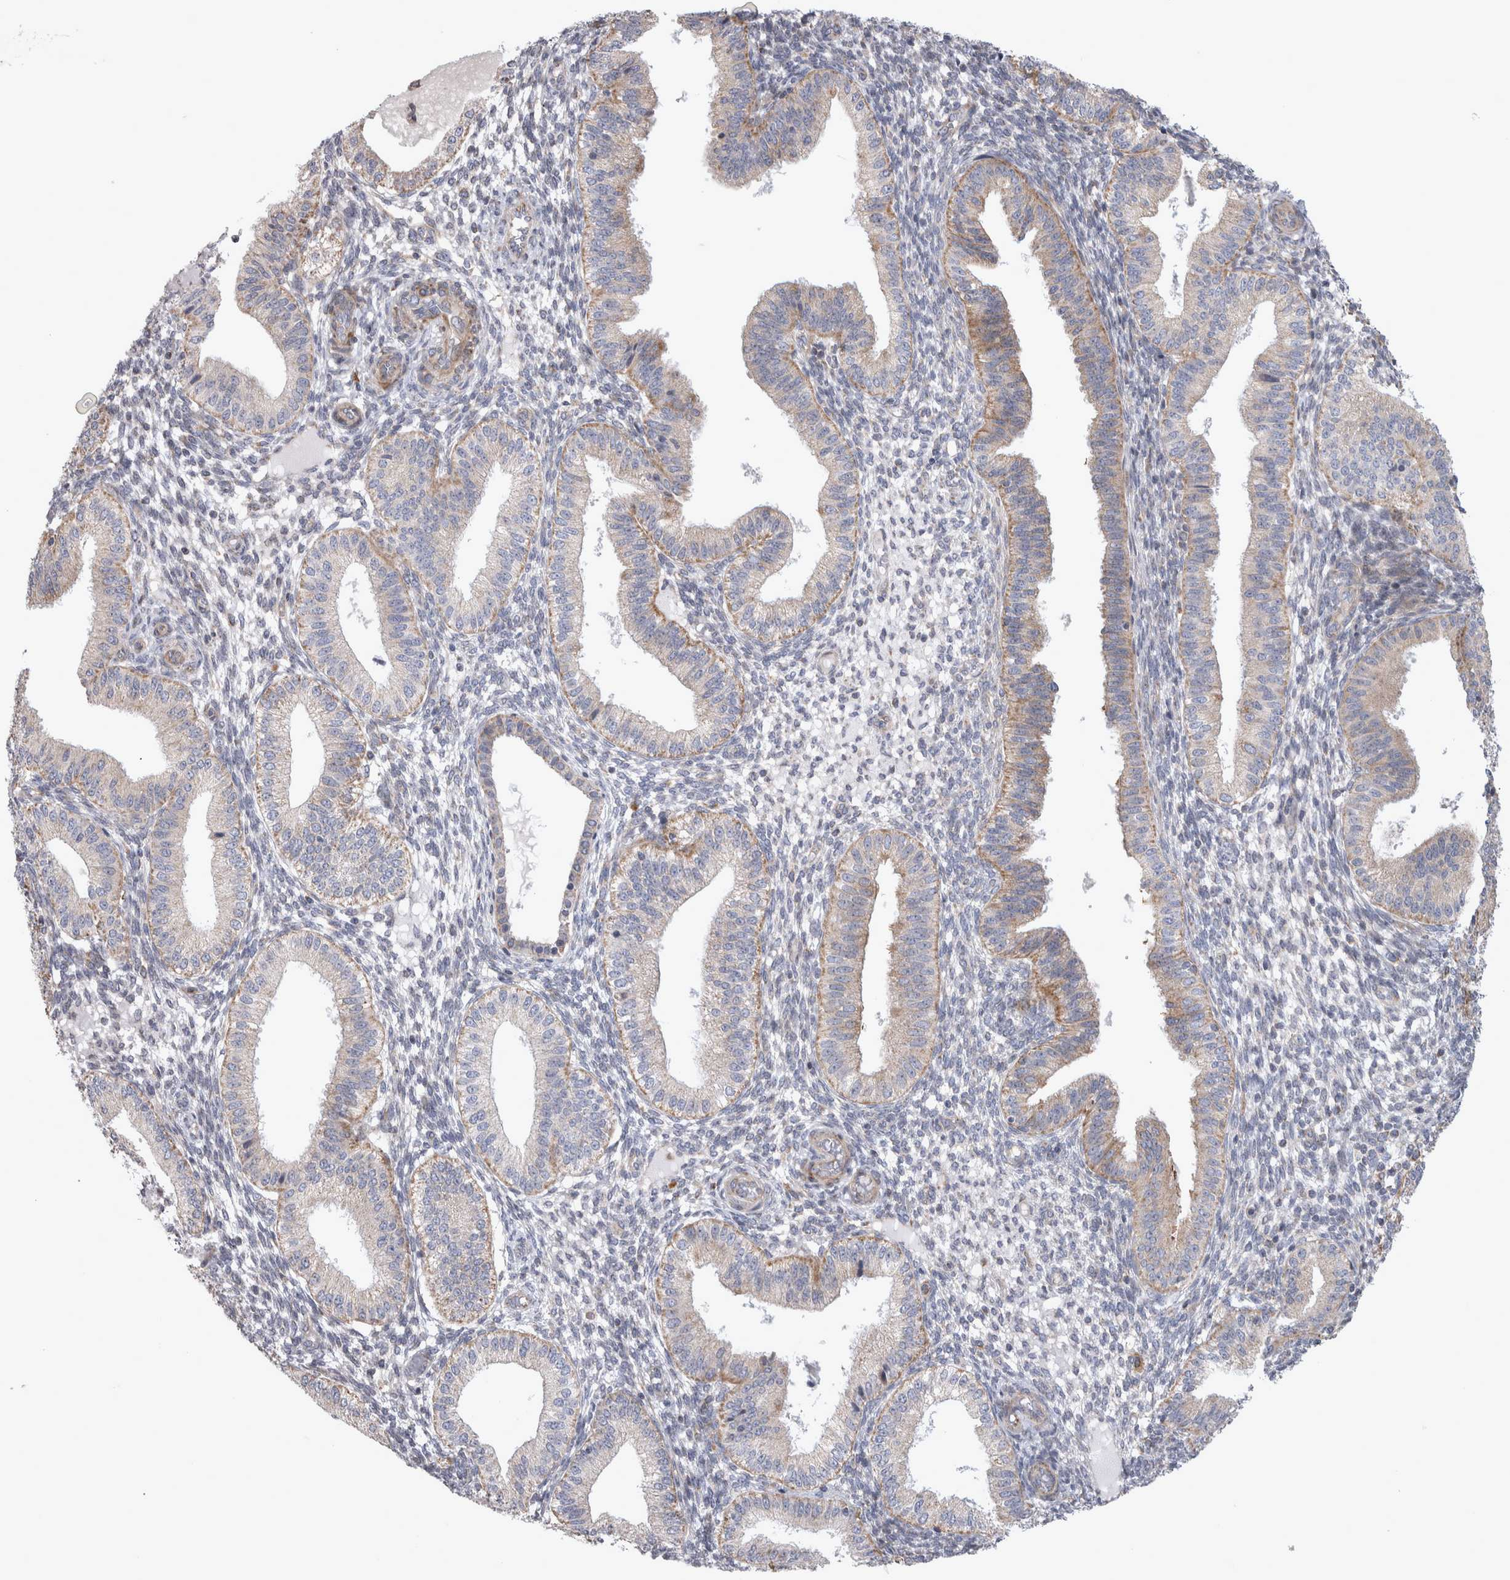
{"staining": {"intensity": "weak", "quantity": "<25%", "location": "cytoplasmic/membranous"}, "tissue": "endometrium", "cell_type": "Cells in endometrial stroma", "image_type": "normal", "snomed": [{"axis": "morphology", "description": "Normal tissue, NOS"}, {"axis": "topography", "description": "Endometrium"}], "caption": "Photomicrograph shows no protein expression in cells in endometrial stroma of unremarkable endometrium.", "gene": "SCO1", "patient": {"sex": "female", "age": 39}}